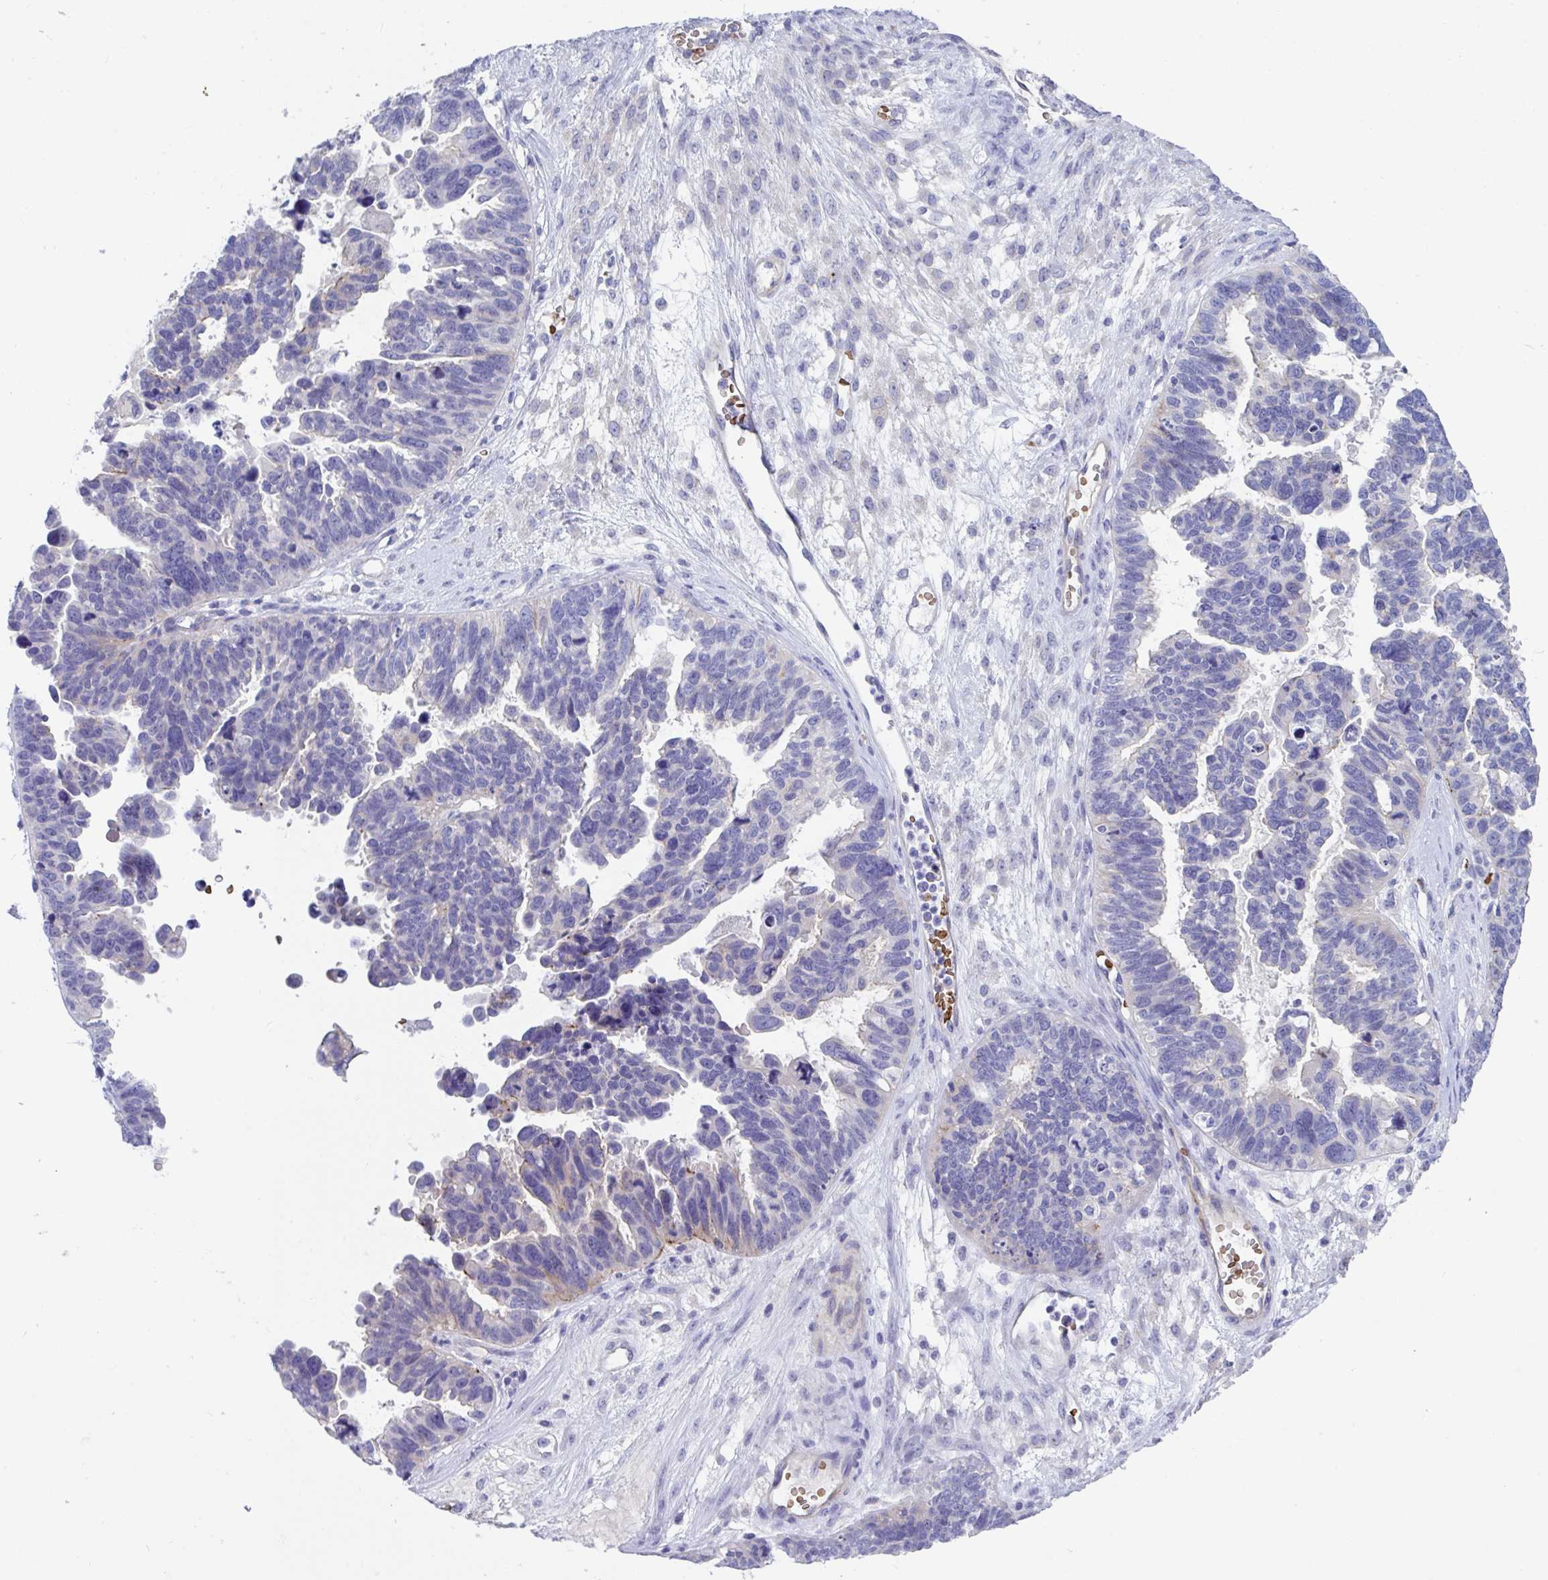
{"staining": {"intensity": "negative", "quantity": "none", "location": "none"}, "tissue": "ovarian cancer", "cell_type": "Tumor cells", "image_type": "cancer", "snomed": [{"axis": "morphology", "description": "Cystadenocarcinoma, serous, NOS"}, {"axis": "topography", "description": "Ovary"}], "caption": "Immunohistochemistry (IHC) image of neoplastic tissue: human ovarian serous cystadenocarcinoma stained with DAB exhibits no significant protein staining in tumor cells.", "gene": "TTC30B", "patient": {"sex": "female", "age": 60}}